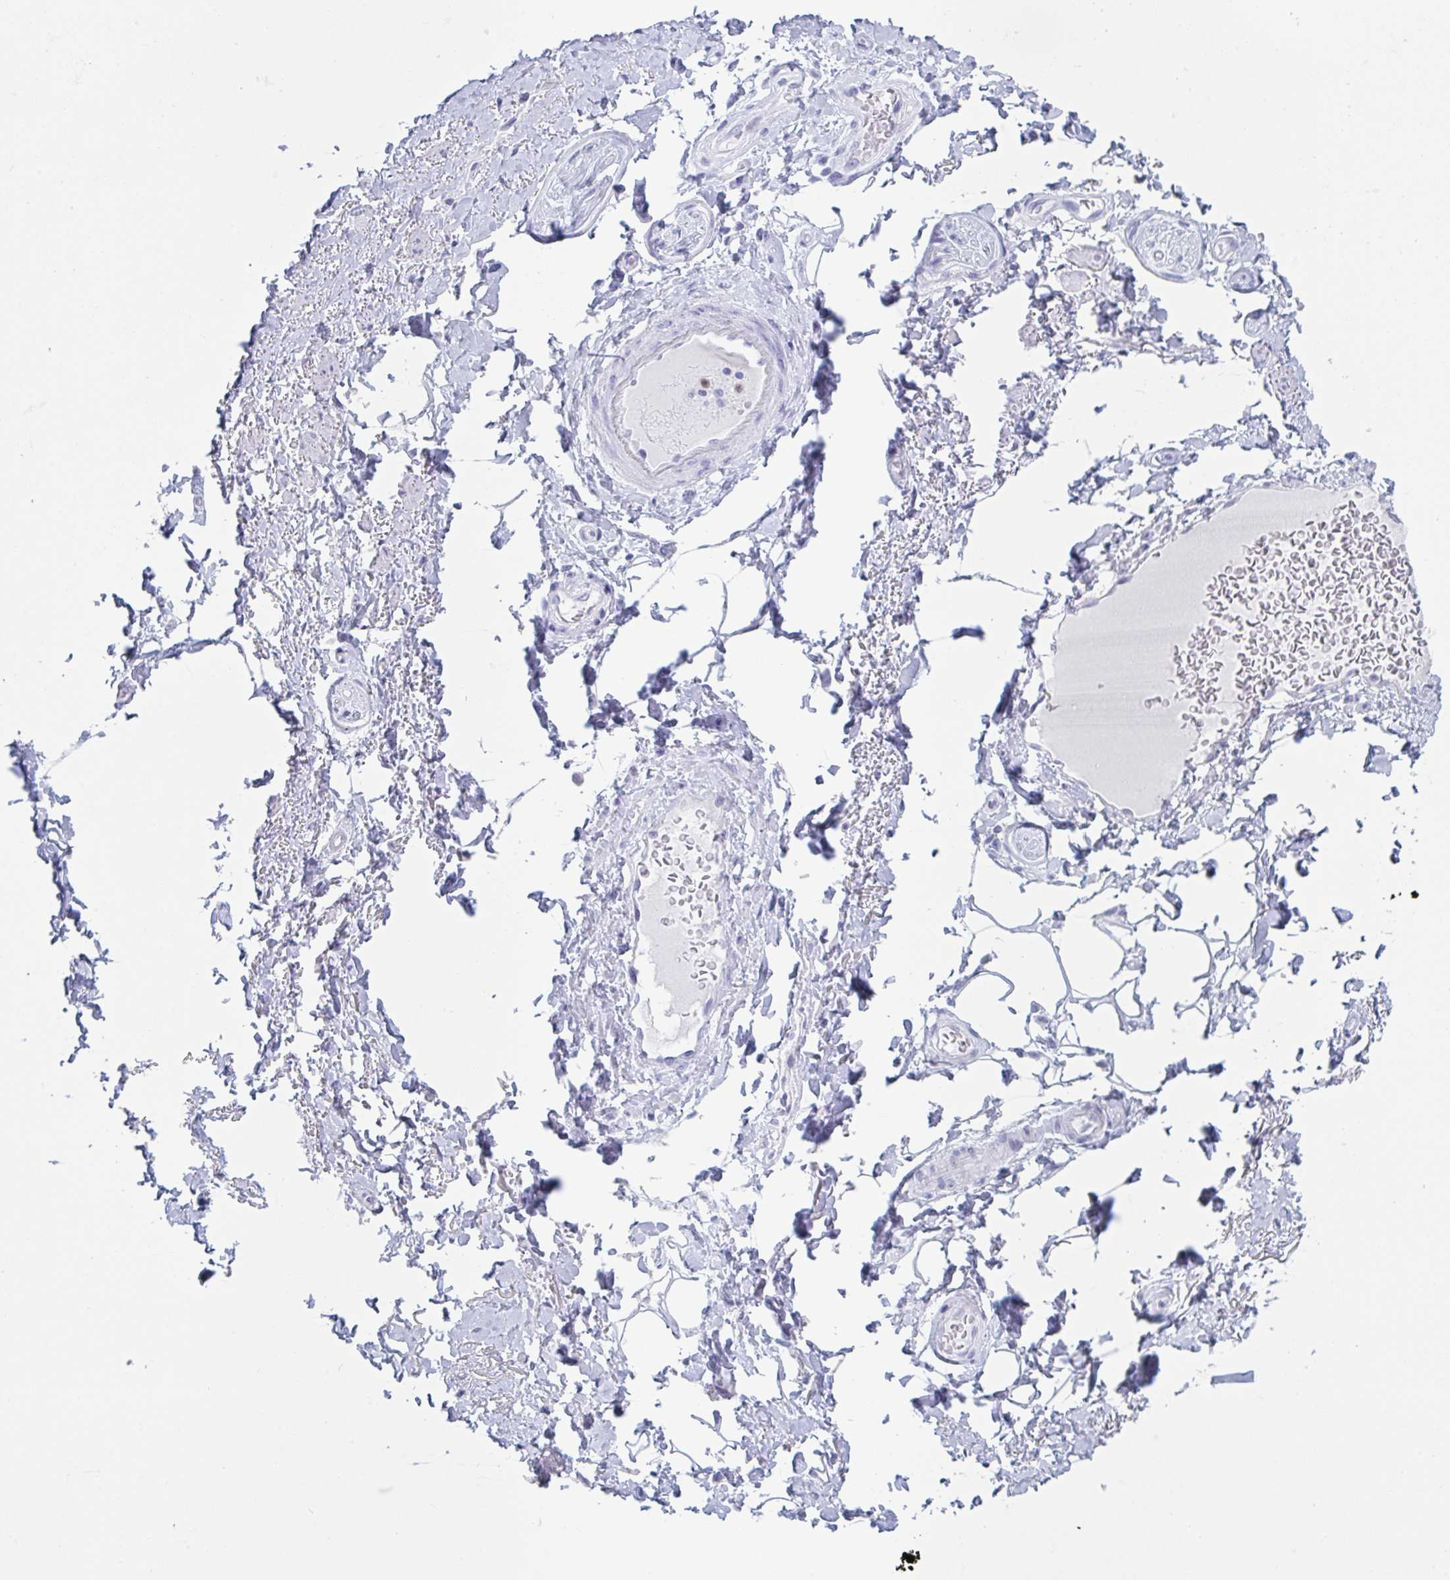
{"staining": {"intensity": "negative", "quantity": "none", "location": "none"}, "tissue": "adipose tissue", "cell_type": "Adipocytes", "image_type": "normal", "snomed": [{"axis": "morphology", "description": "Normal tissue, NOS"}, {"axis": "topography", "description": "Peripheral nerve tissue"}], "caption": "DAB immunohistochemical staining of benign human adipose tissue exhibits no significant expression in adipocytes. The staining was performed using DAB to visualize the protein expression in brown, while the nuclei were stained in blue with hematoxylin (Magnification: 20x).", "gene": "CYP4F11", "patient": {"sex": "male", "age": 51}}